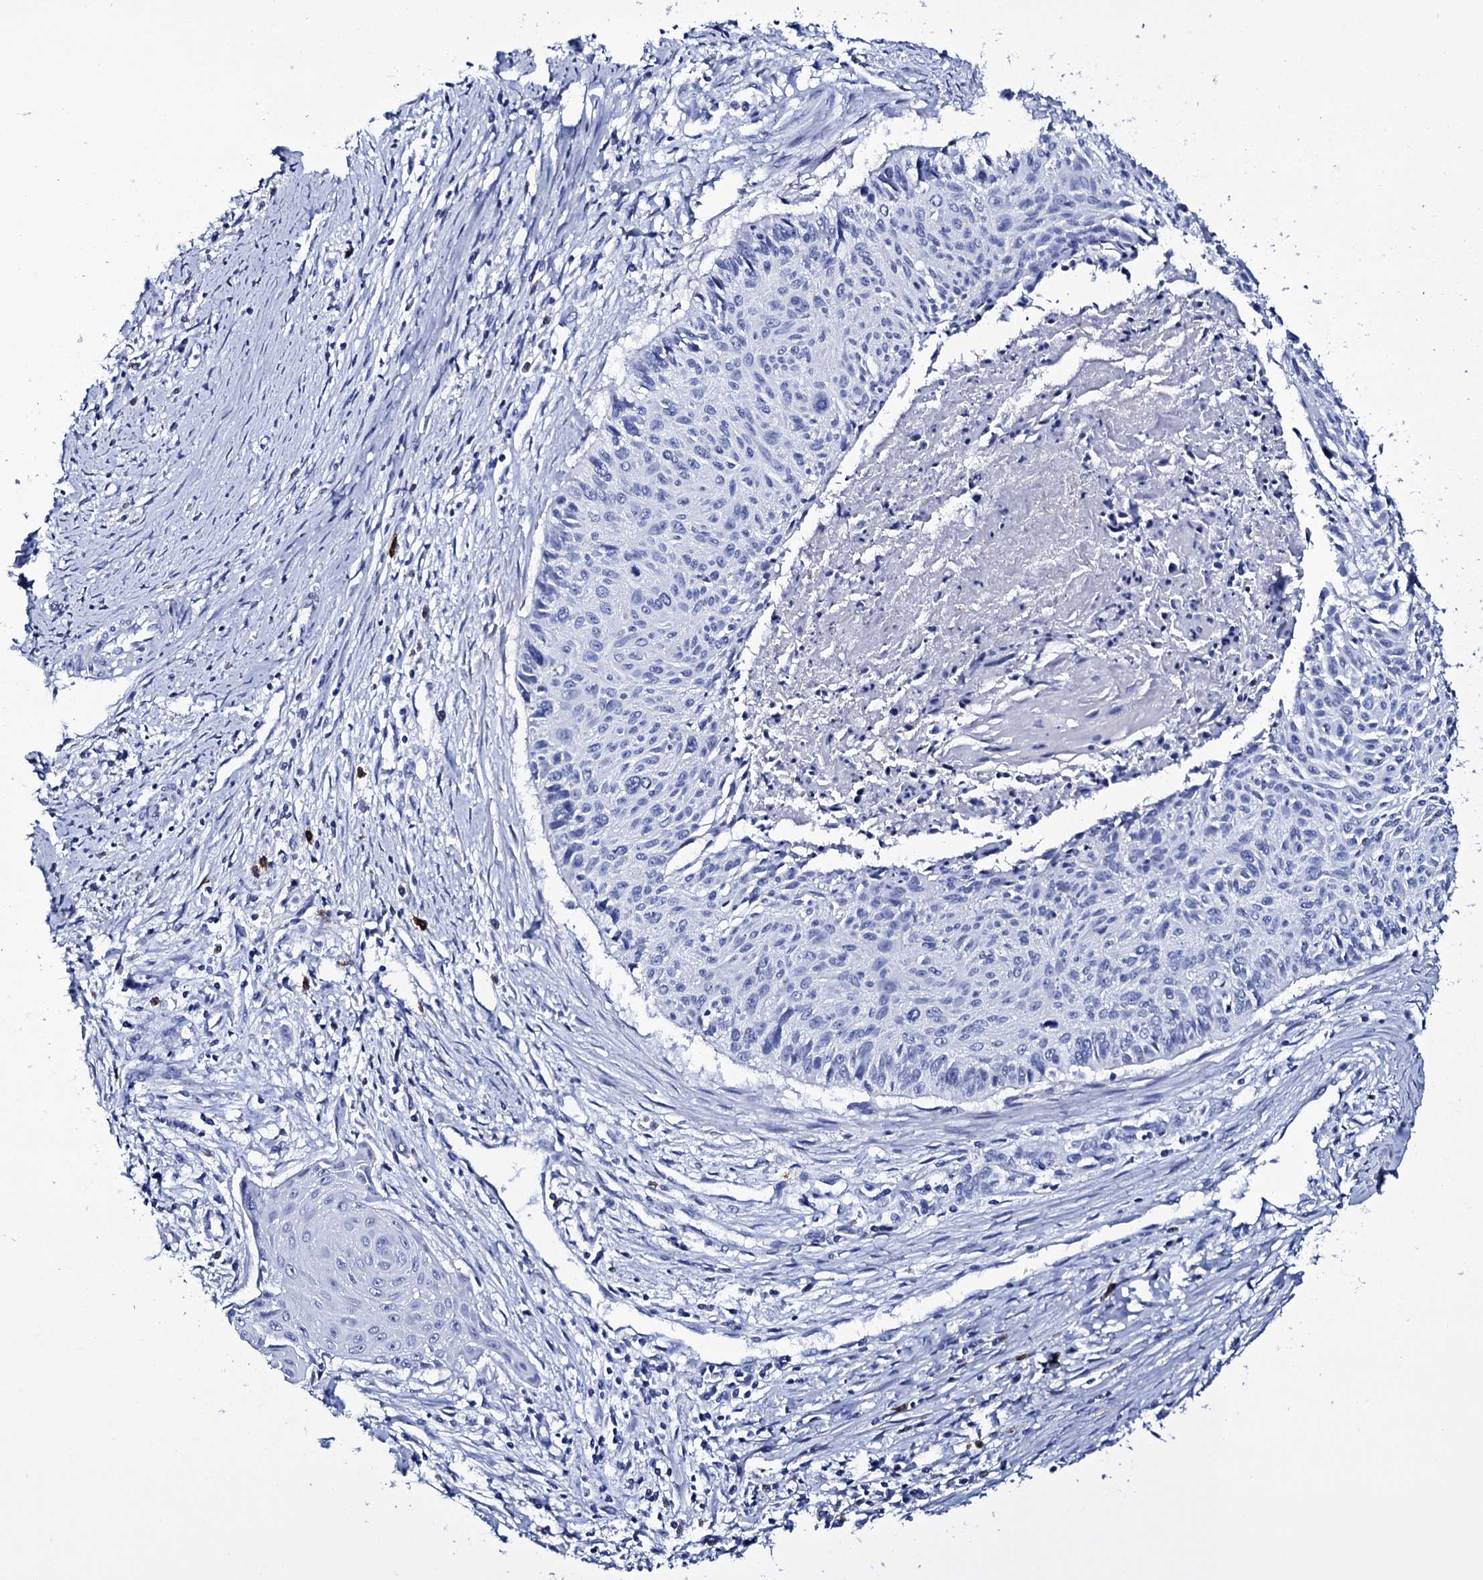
{"staining": {"intensity": "negative", "quantity": "none", "location": "none"}, "tissue": "cervical cancer", "cell_type": "Tumor cells", "image_type": "cancer", "snomed": [{"axis": "morphology", "description": "Squamous cell carcinoma, NOS"}, {"axis": "topography", "description": "Cervix"}], "caption": "Cervical cancer was stained to show a protein in brown. There is no significant expression in tumor cells.", "gene": "ITPRID2", "patient": {"sex": "female", "age": 55}}